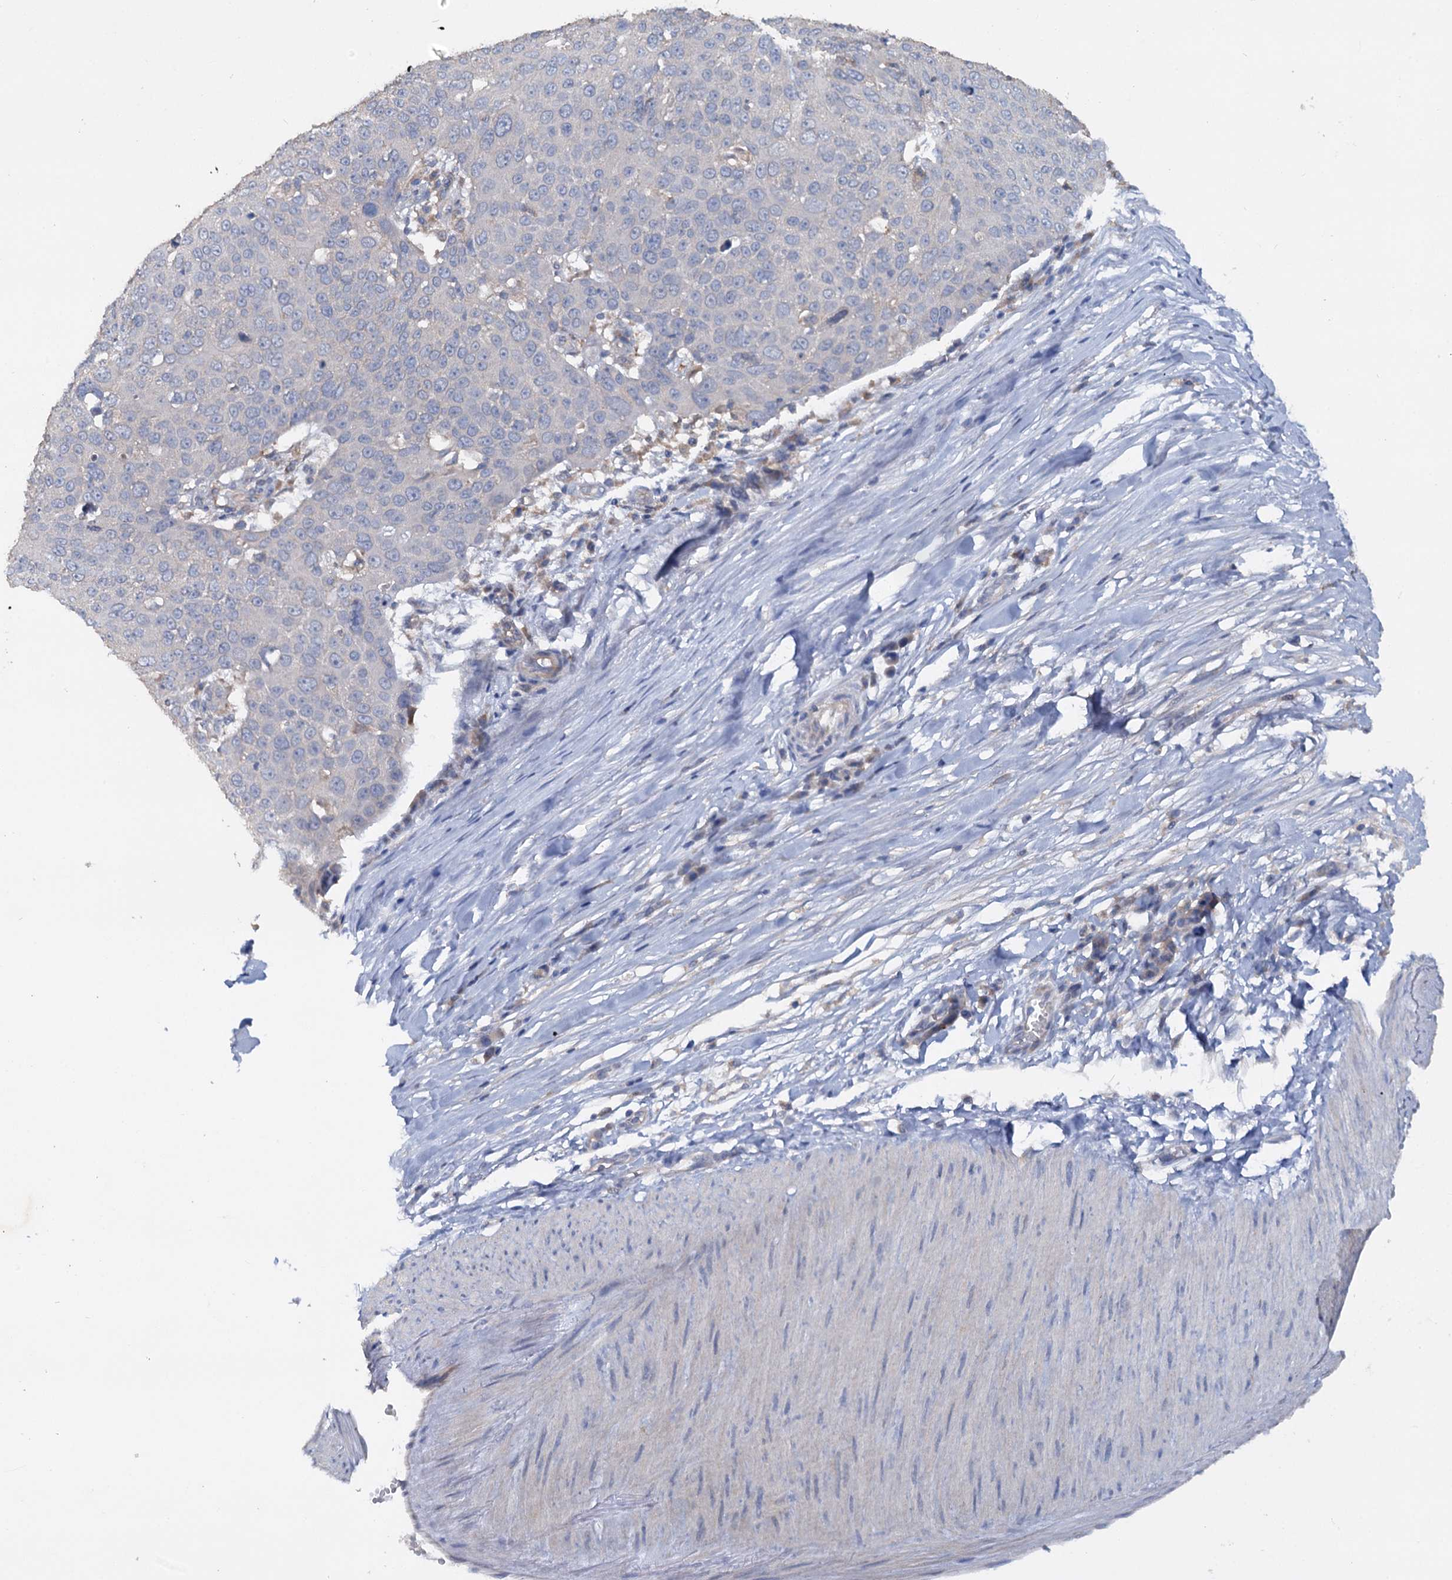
{"staining": {"intensity": "negative", "quantity": "none", "location": "none"}, "tissue": "skin cancer", "cell_type": "Tumor cells", "image_type": "cancer", "snomed": [{"axis": "morphology", "description": "Squamous cell carcinoma, NOS"}, {"axis": "topography", "description": "Skin"}], "caption": "The photomicrograph shows no staining of tumor cells in skin squamous cell carcinoma. The staining was performed using DAB to visualize the protein expression in brown, while the nuclei were stained in blue with hematoxylin (Magnification: 20x).", "gene": "ETFBKMT", "patient": {"sex": "male", "age": 71}}